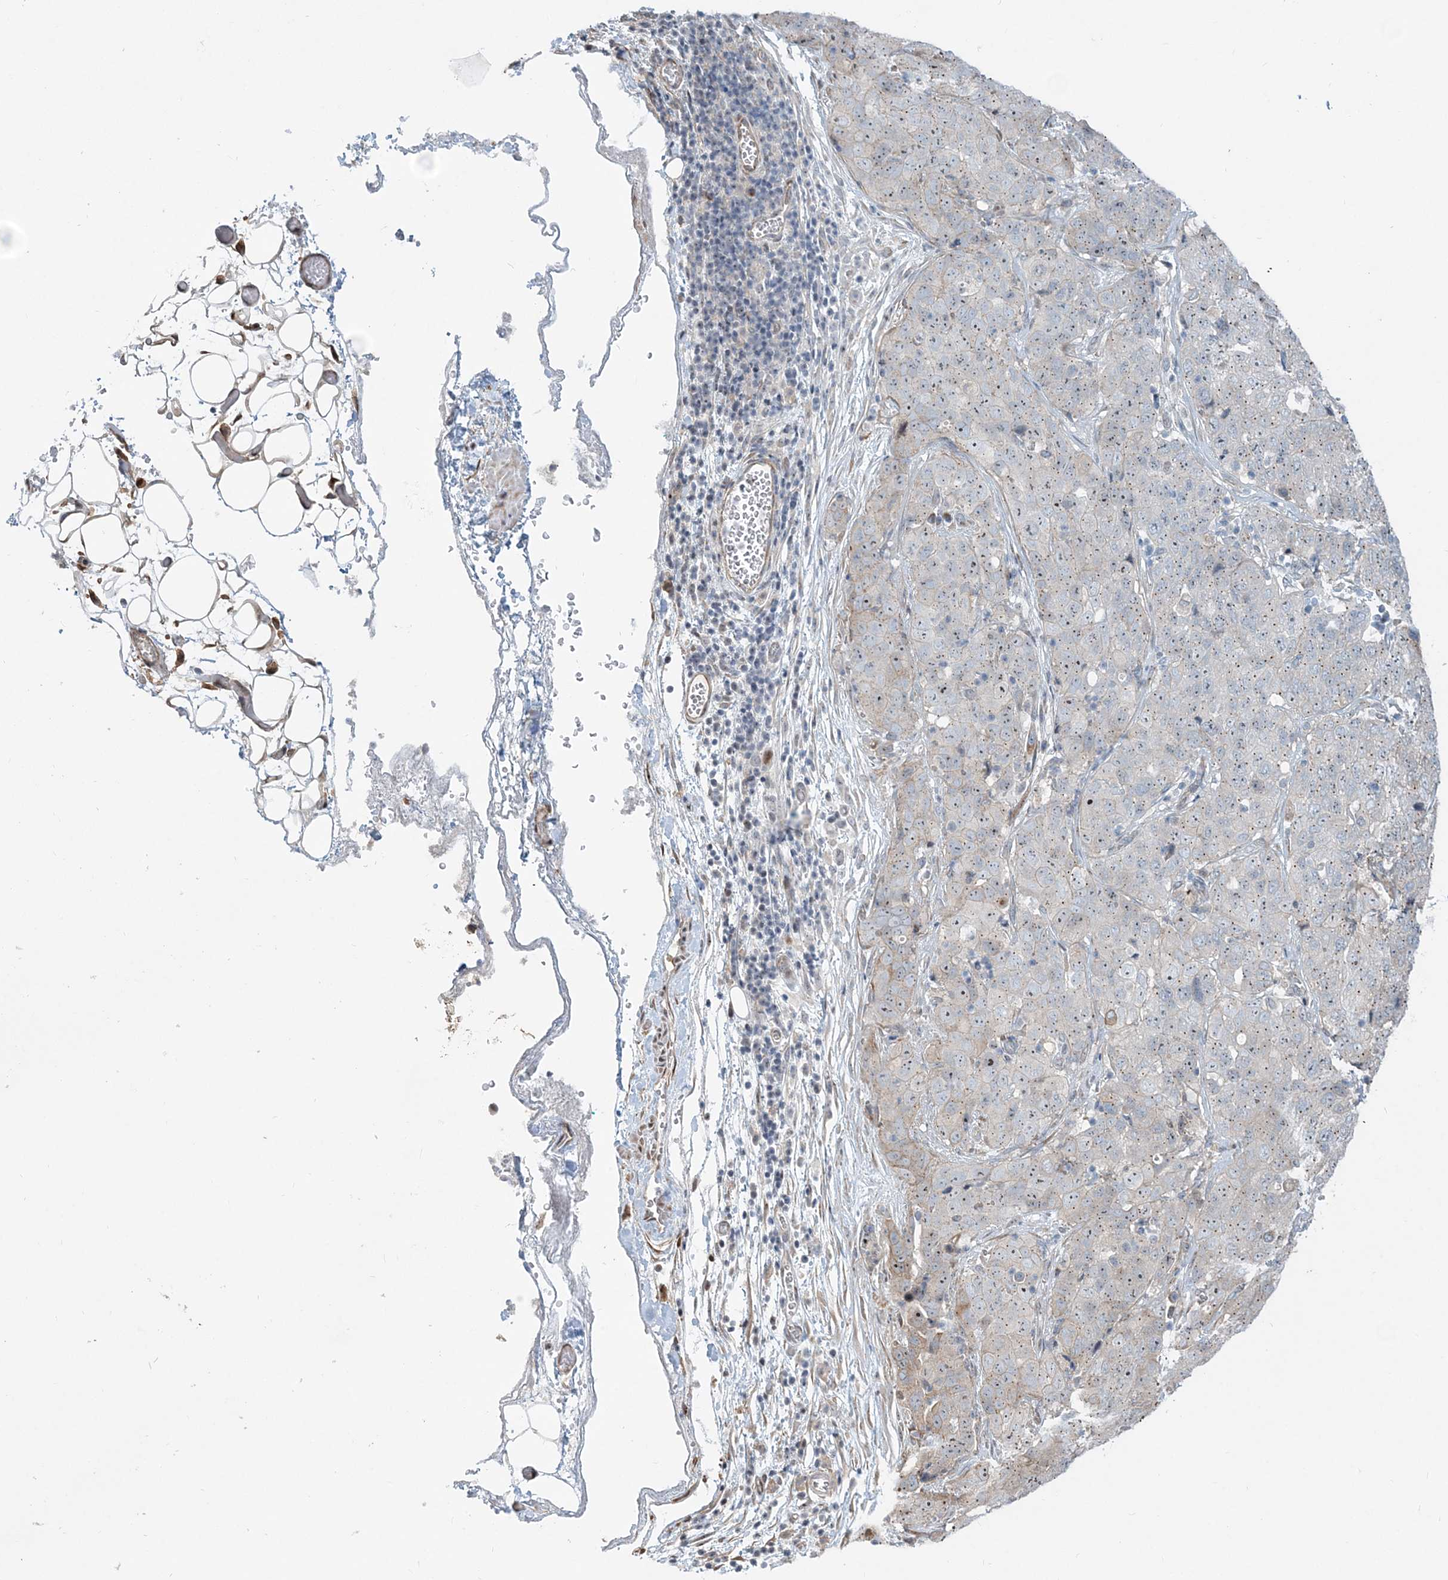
{"staining": {"intensity": "weak", "quantity": "25%-75%", "location": "cytoplasmic/membranous,nuclear"}, "tissue": "stomach cancer", "cell_type": "Tumor cells", "image_type": "cancer", "snomed": [{"axis": "morphology", "description": "Normal tissue, NOS"}, {"axis": "morphology", "description": "Adenocarcinoma, NOS"}, {"axis": "topography", "description": "Lymph node"}, {"axis": "topography", "description": "Stomach"}], "caption": "Stomach cancer (adenocarcinoma) was stained to show a protein in brown. There is low levels of weak cytoplasmic/membranous and nuclear staining in about 25%-75% of tumor cells.", "gene": "CXXC5", "patient": {"sex": "male", "age": 48}}